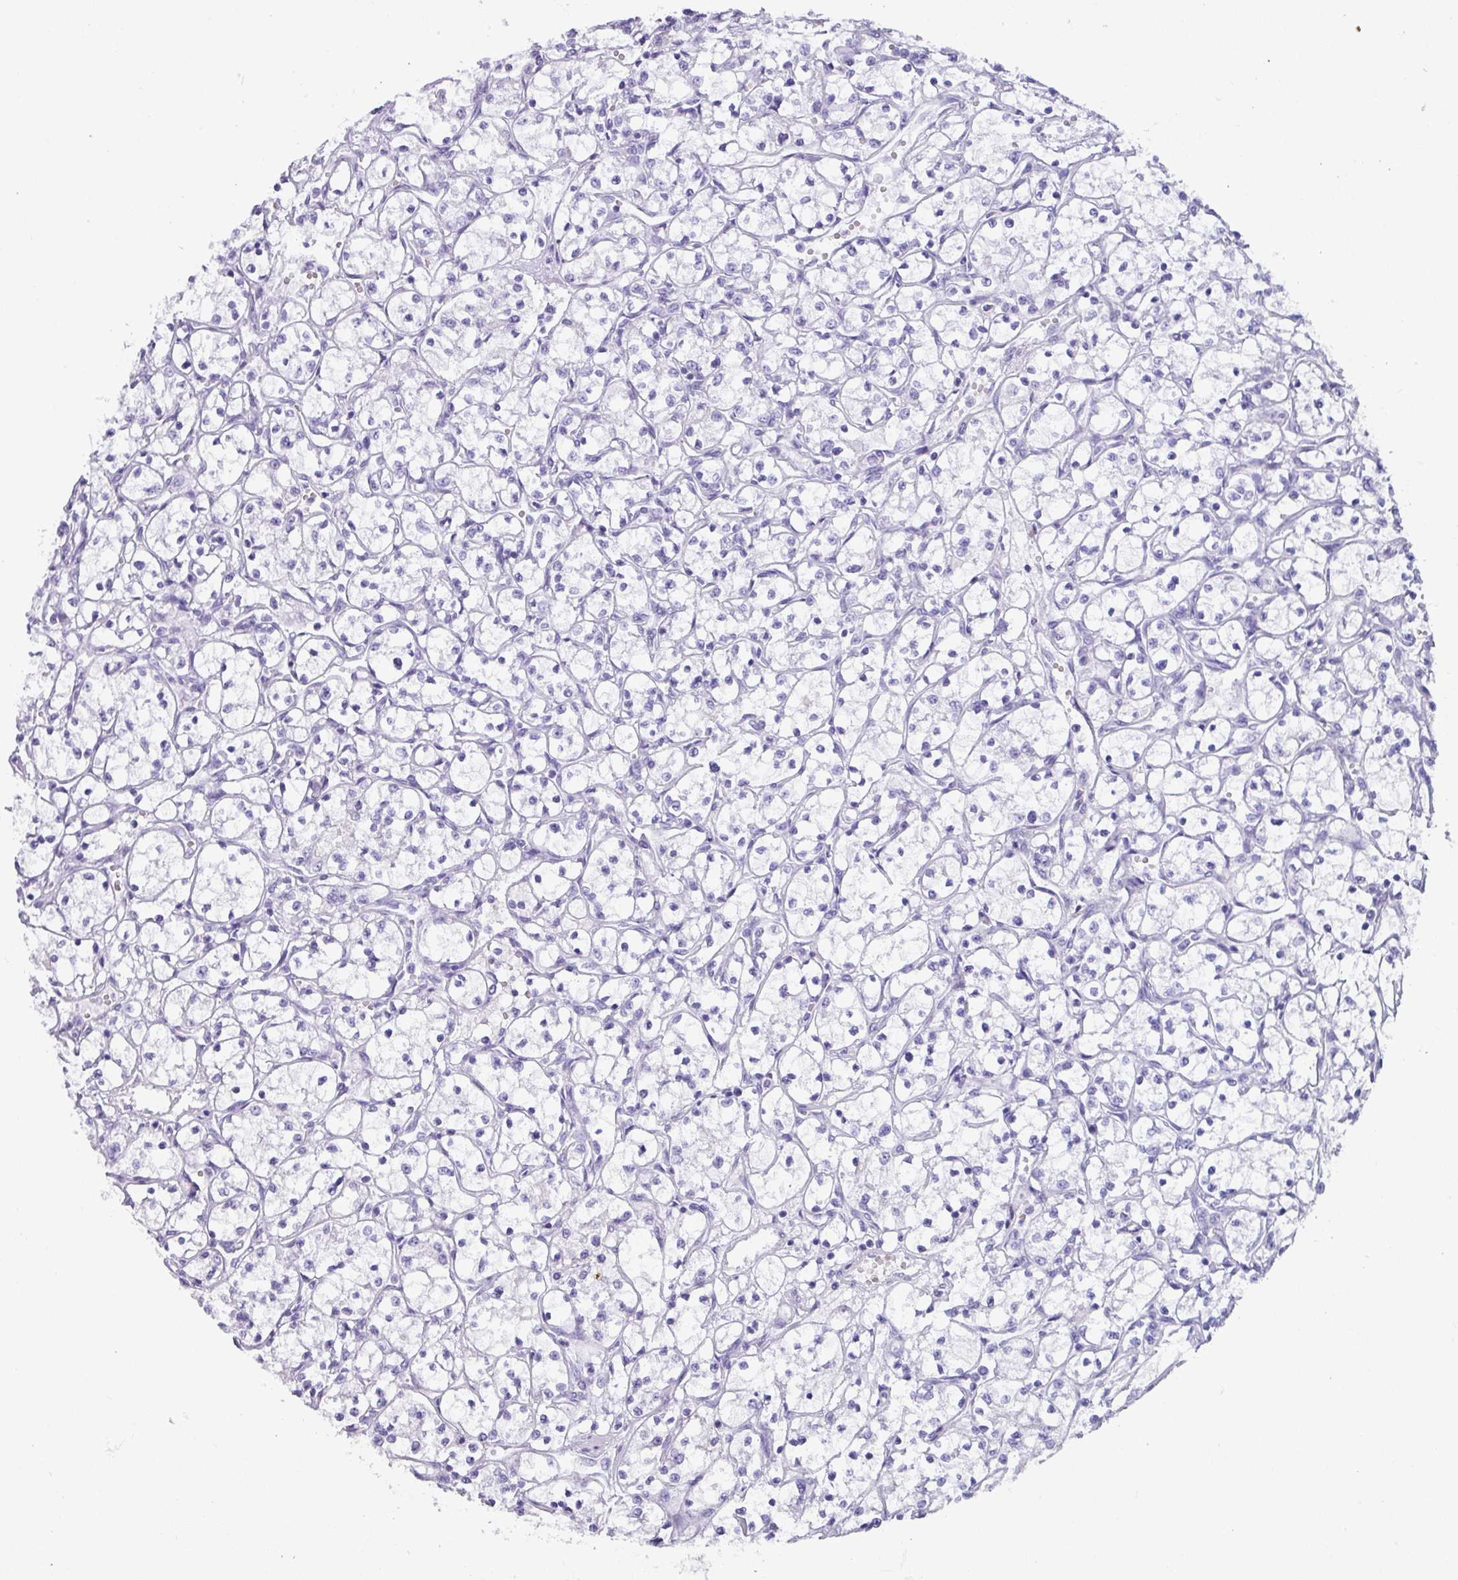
{"staining": {"intensity": "negative", "quantity": "none", "location": "none"}, "tissue": "renal cancer", "cell_type": "Tumor cells", "image_type": "cancer", "snomed": [{"axis": "morphology", "description": "Adenocarcinoma, NOS"}, {"axis": "topography", "description": "Kidney"}], "caption": "Tumor cells show no significant staining in renal cancer.", "gene": "NCCRP1", "patient": {"sex": "female", "age": 69}}